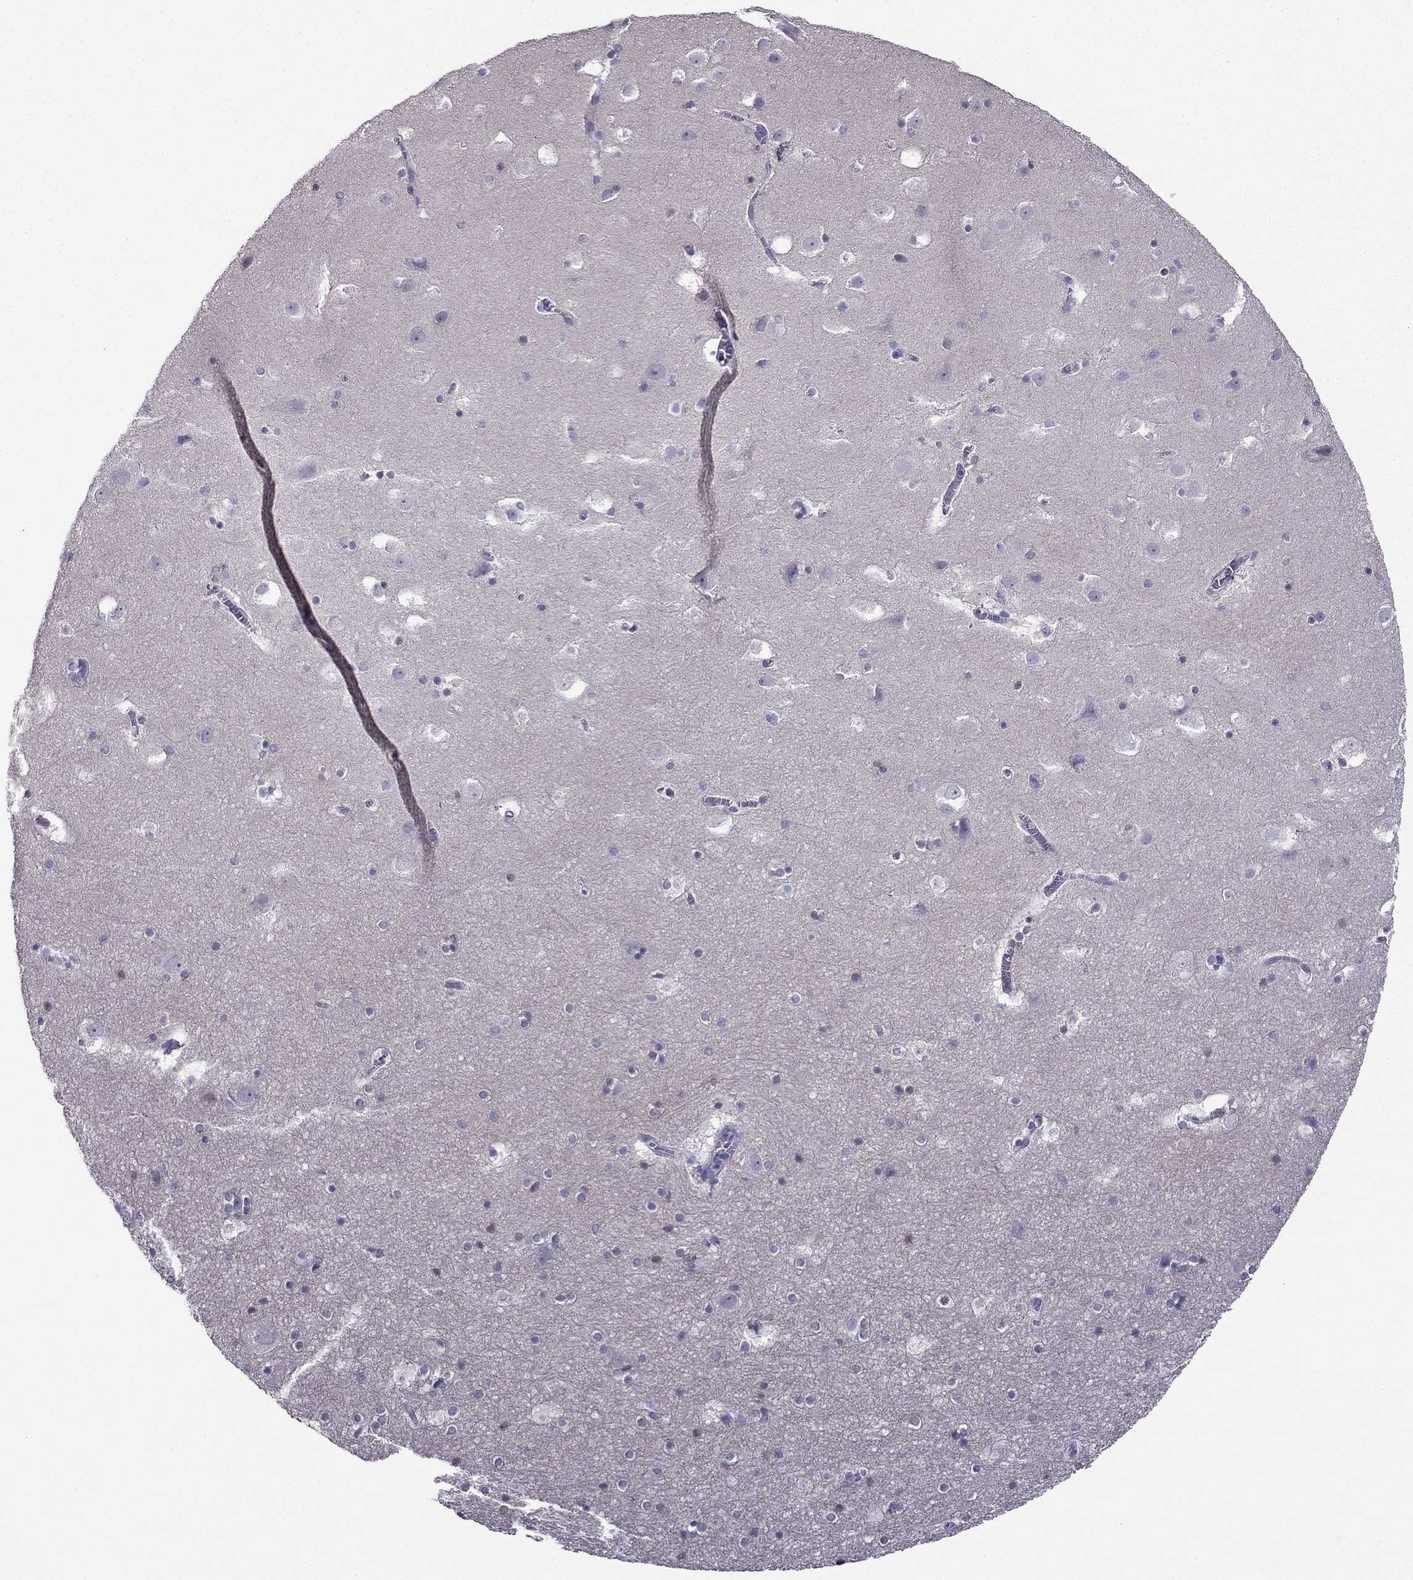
{"staining": {"intensity": "negative", "quantity": "none", "location": "none"}, "tissue": "hippocampus", "cell_type": "Glial cells", "image_type": "normal", "snomed": [{"axis": "morphology", "description": "Normal tissue, NOS"}, {"axis": "topography", "description": "Hippocampus"}], "caption": "Protein analysis of normal hippocampus demonstrates no significant positivity in glial cells.", "gene": "KCNJ10", "patient": {"sex": "male", "age": 45}}